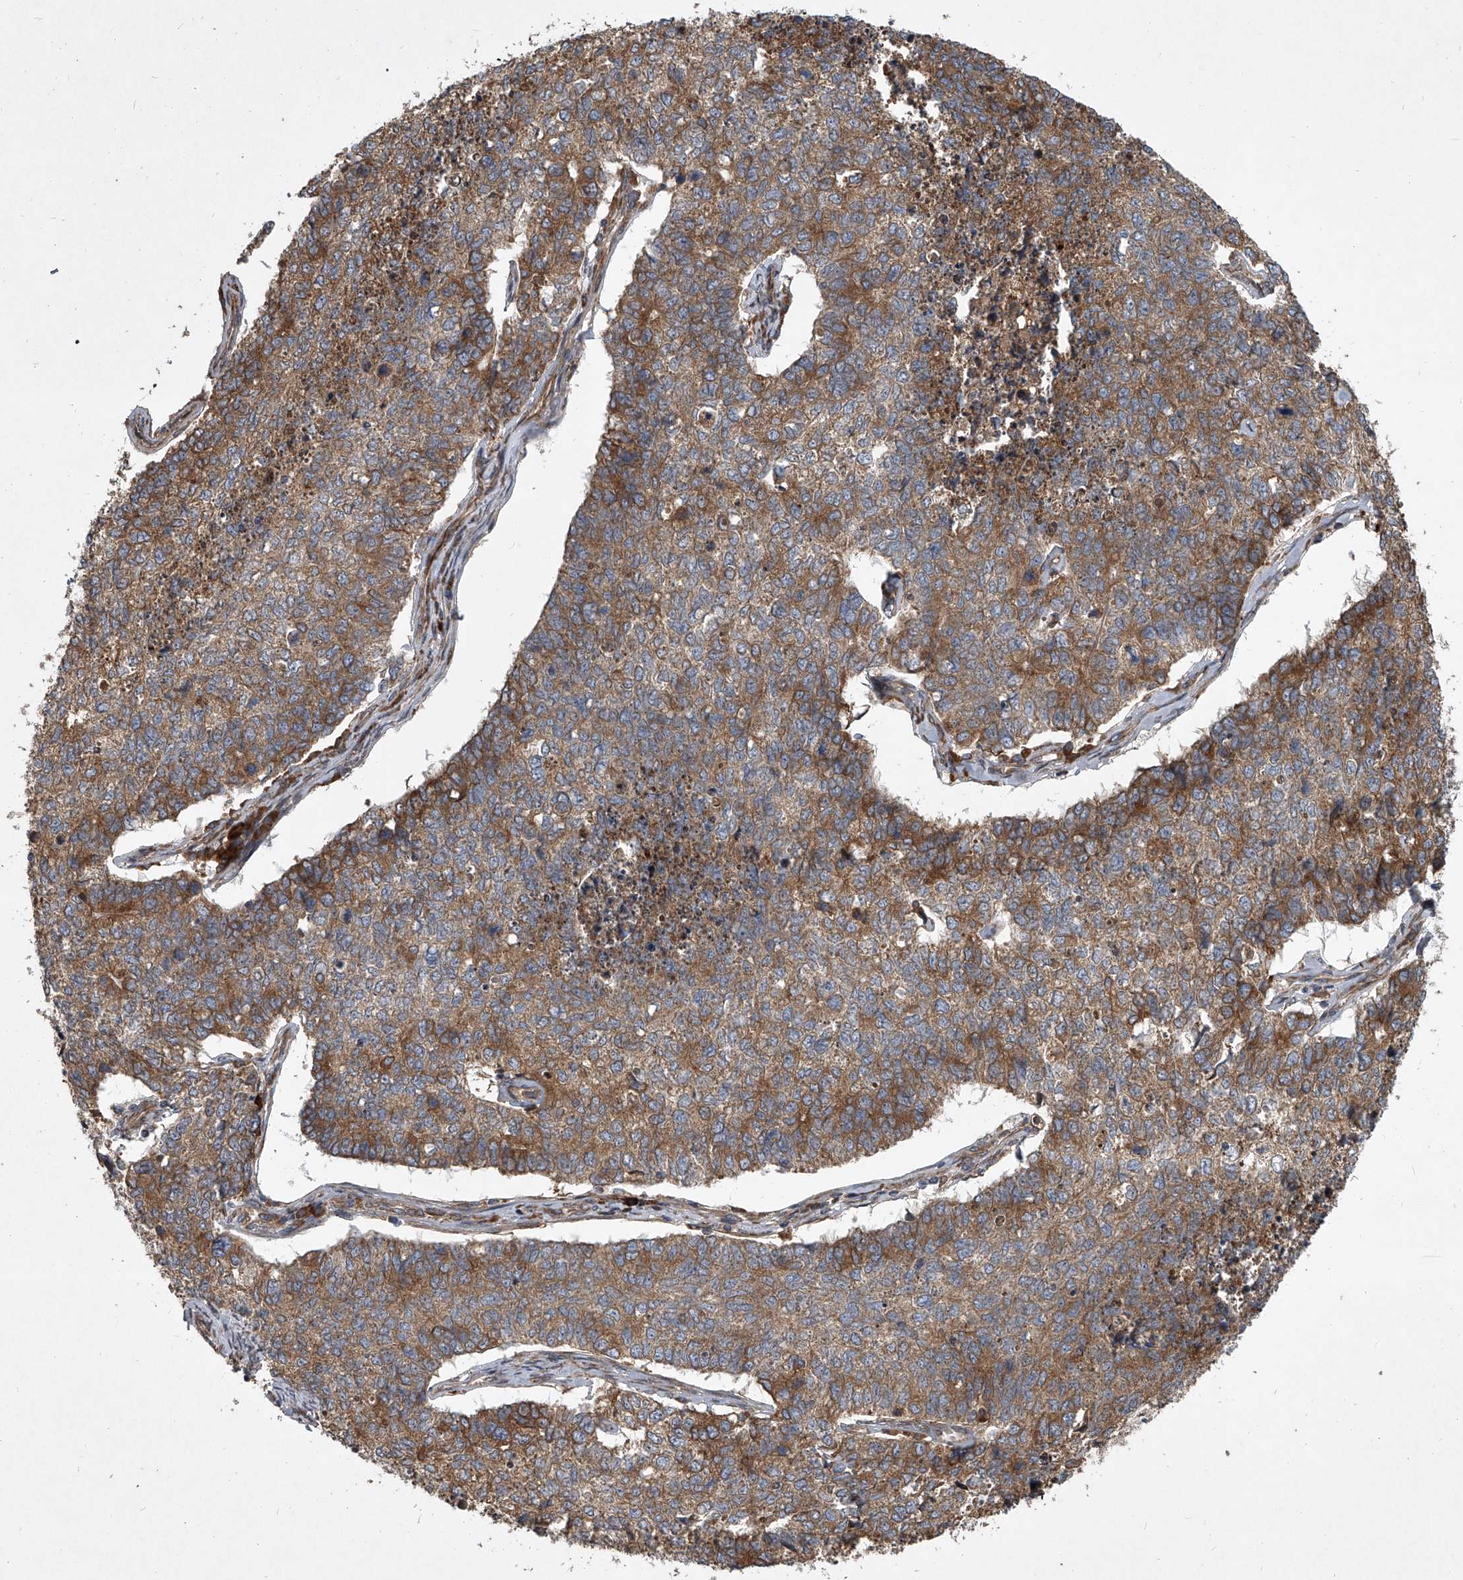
{"staining": {"intensity": "moderate", "quantity": "25%-75%", "location": "cytoplasmic/membranous"}, "tissue": "cervical cancer", "cell_type": "Tumor cells", "image_type": "cancer", "snomed": [{"axis": "morphology", "description": "Squamous cell carcinoma, NOS"}, {"axis": "topography", "description": "Cervix"}], "caption": "Immunohistochemistry photomicrograph of human cervical squamous cell carcinoma stained for a protein (brown), which demonstrates medium levels of moderate cytoplasmic/membranous expression in approximately 25%-75% of tumor cells.", "gene": "EVA1C", "patient": {"sex": "female", "age": 63}}